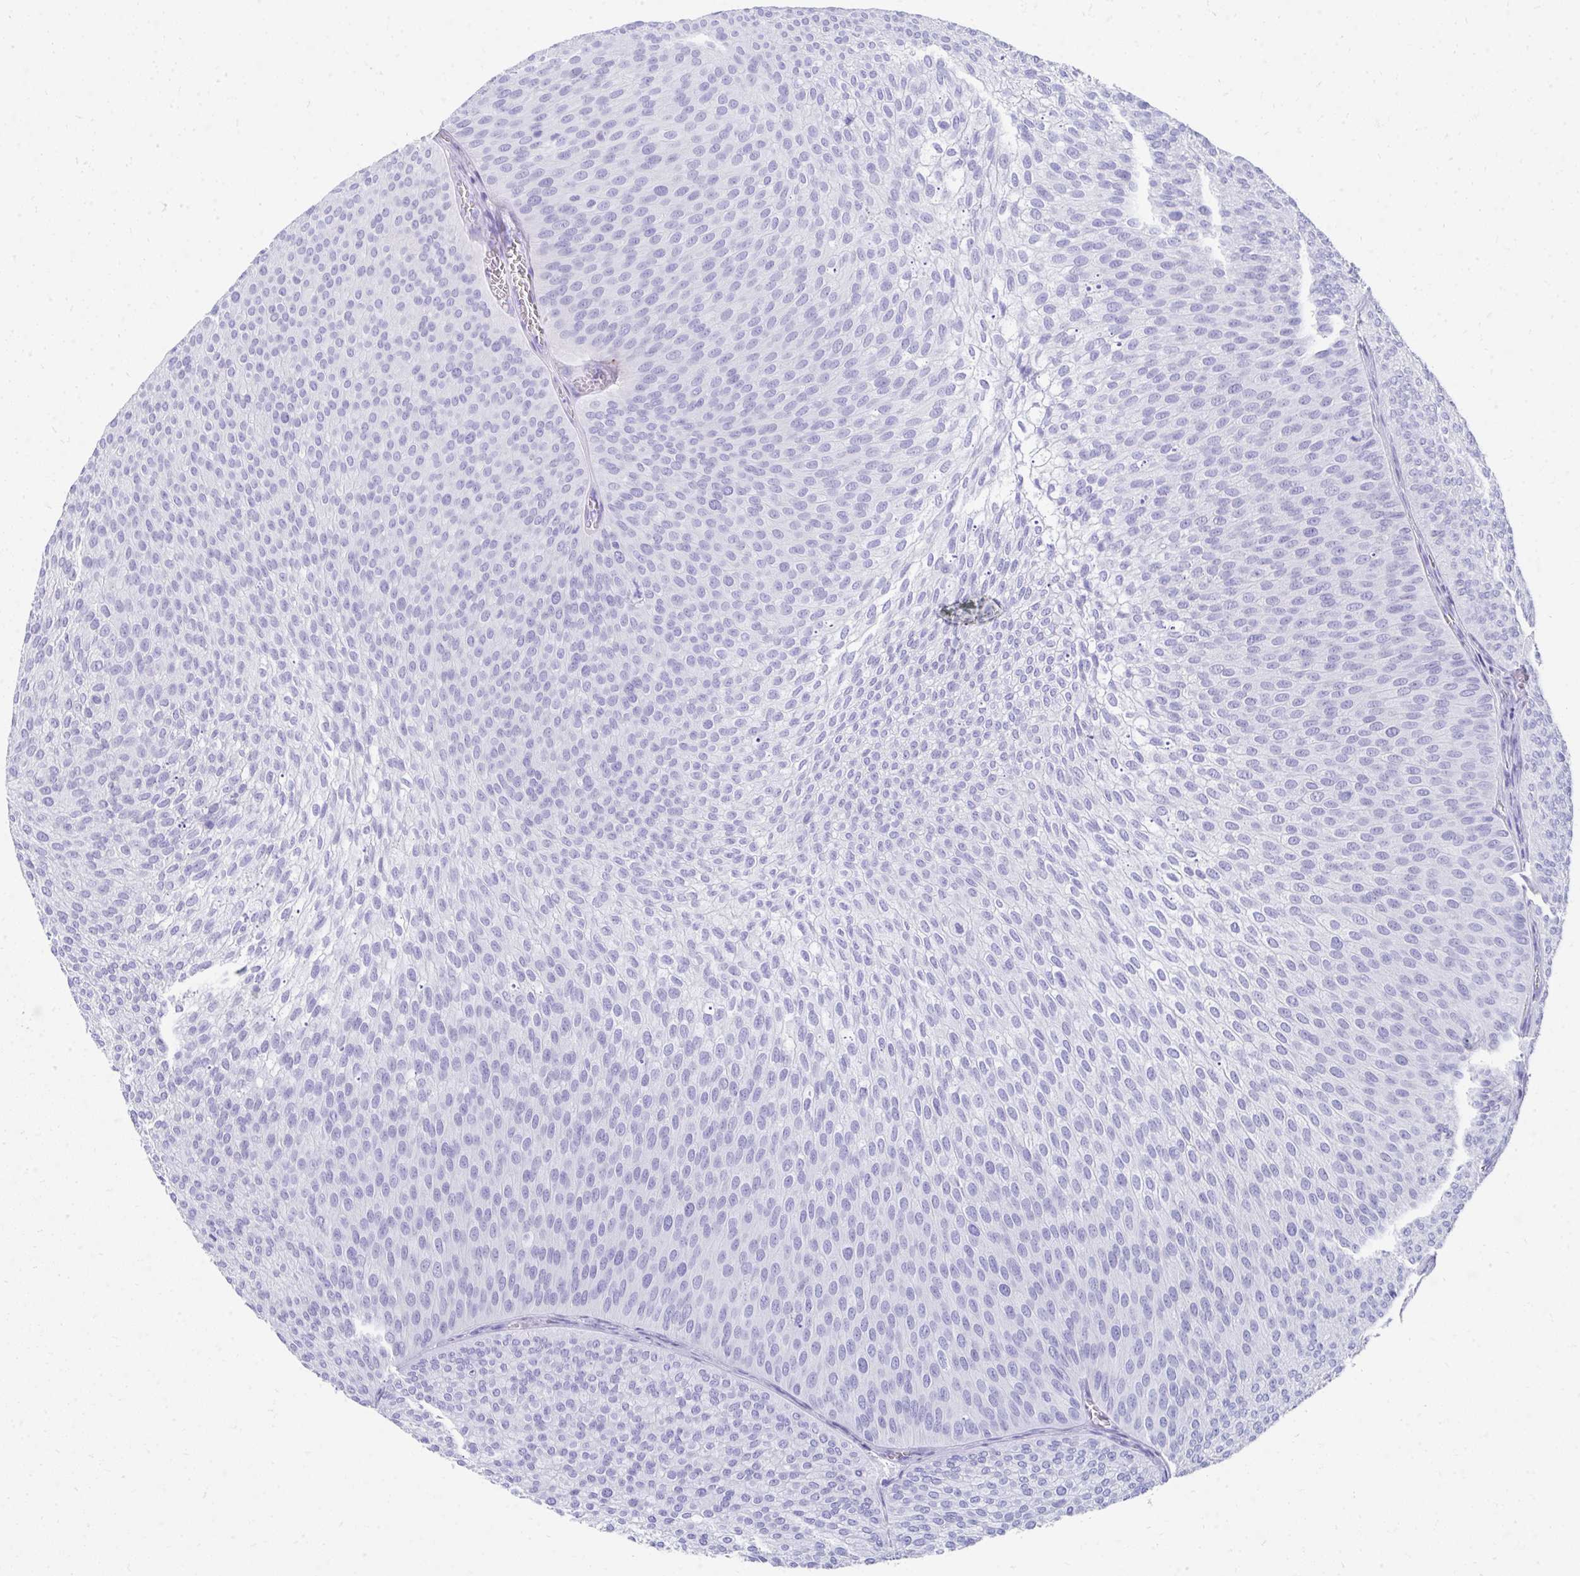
{"staining": {"intensity": "negative", "quantity": "none", "location": "none"}, "tissue": "urothelial cancer", "cell_type": "Tumor cells", "image_type": "cancer", "snomed": [{"axis": "morphology", "description": "Urothelial carcinoma, Low grade"}, {"axis": "topography", "description": "Urinary bladder"}], "caption": "High magnification brightfield microscopy of urothelial carcinoma (low-grade) stained with DAB (3,3'-diaminobenzidine) (brown) and counterstained with hematoxylin (blue): tumor cells show no significant expression. The staining is performed using DAB (3,3'-diaminobenzidine) brown chromogen with nuclei counter-stained in using hematoxylin.", "gene": "SEC14L3", "patient": {"sex": "male", "age": 91}}